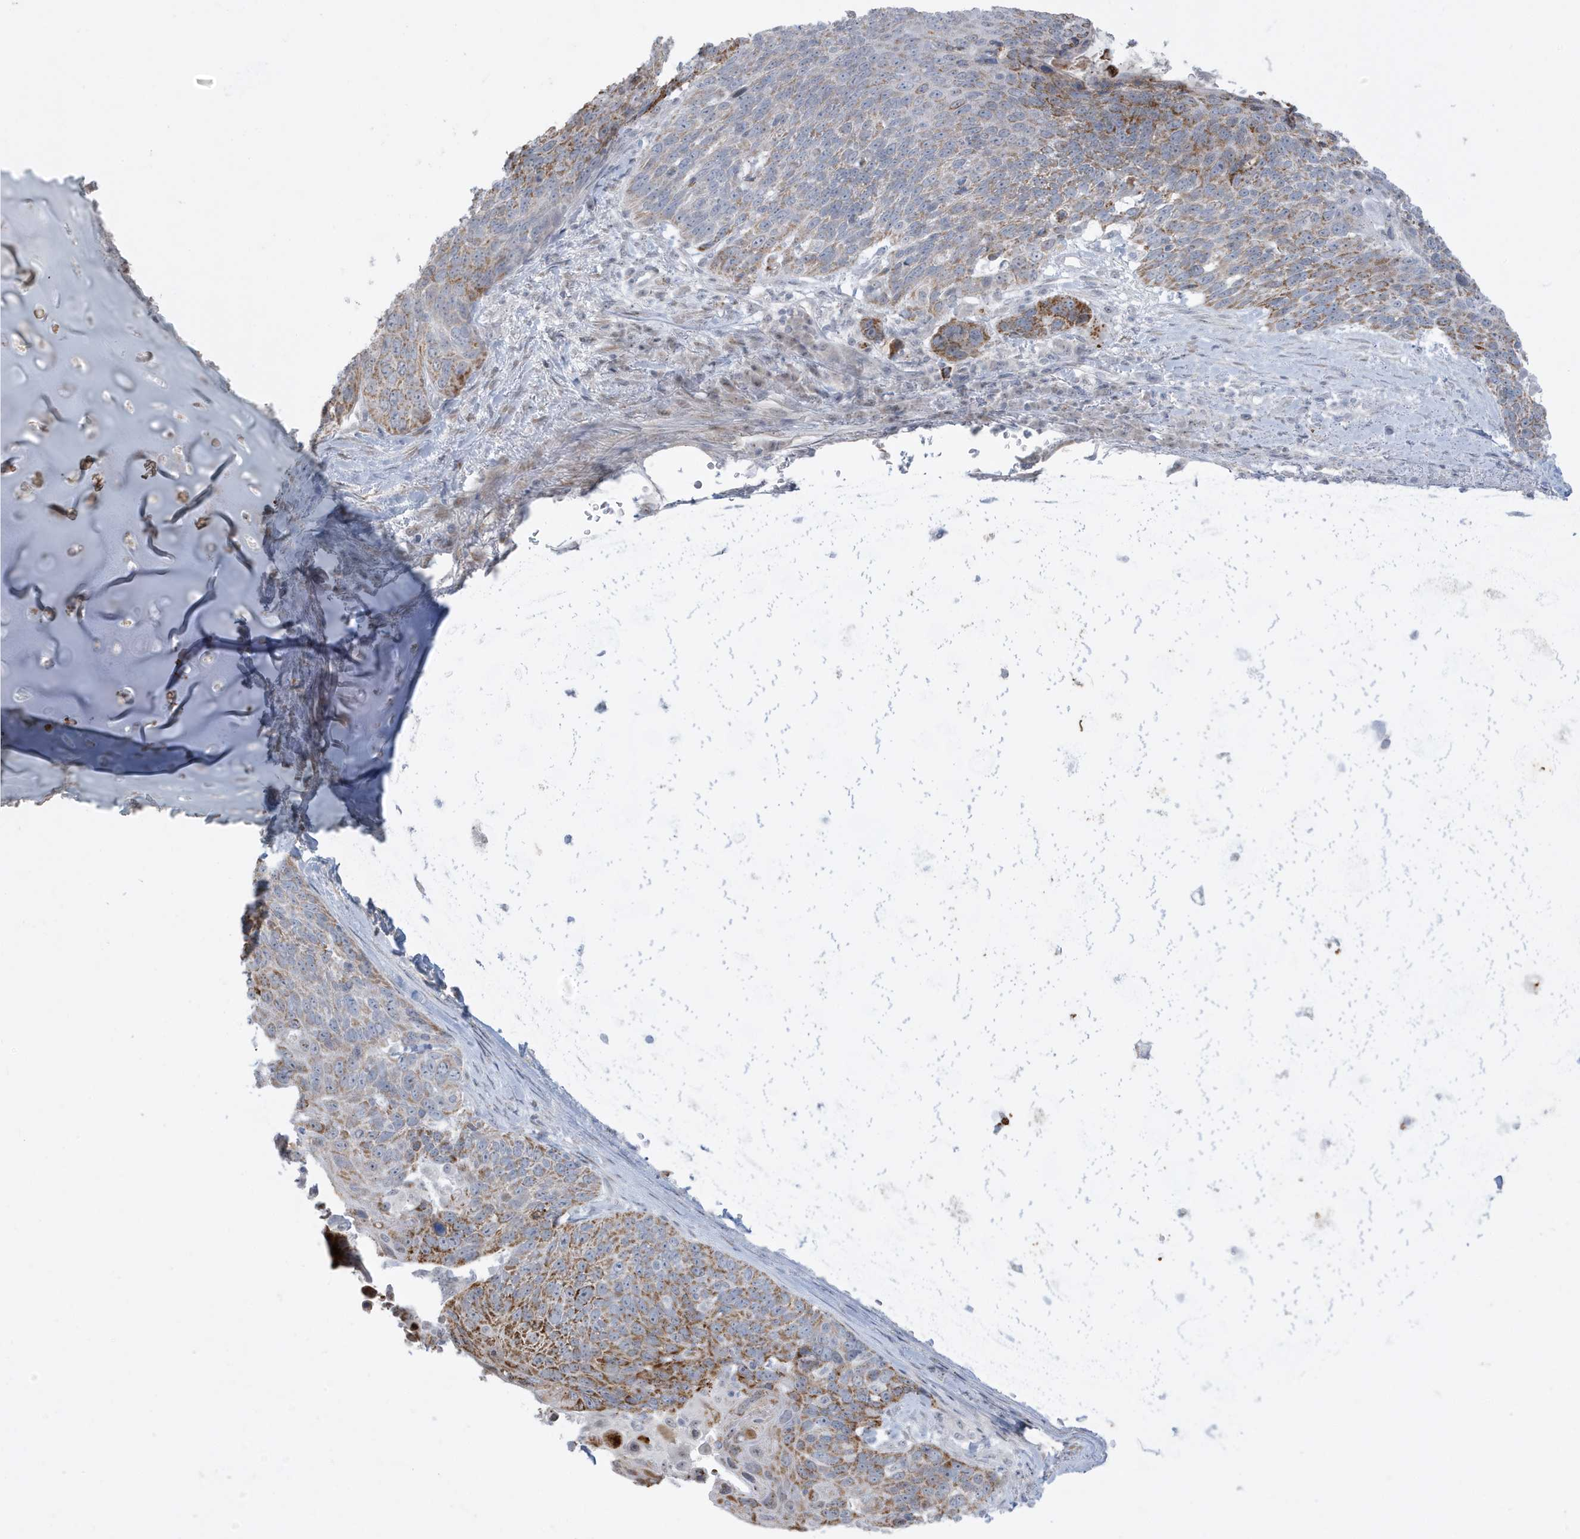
{"staining": {"intensity": "moderate", "quantity": ">75%", "location": "cytoplasmic/membranous"}, "tissue": "lung cancer", "cell_type": "Tumor cells", "image_type": "cancer", "snomed": [{"axis": "morphology", "description": "Squamous cell carcinoma, NOS"}, {"axis": "topography", "description": "Lung"}], "caption": "Protein expression analysis of lung cancer displays moderate cytoplasmic/membranous staining in about >75% of tumor cells.", "gene": "FNDC1", "patient": {"sex": "male", "age": 66}}